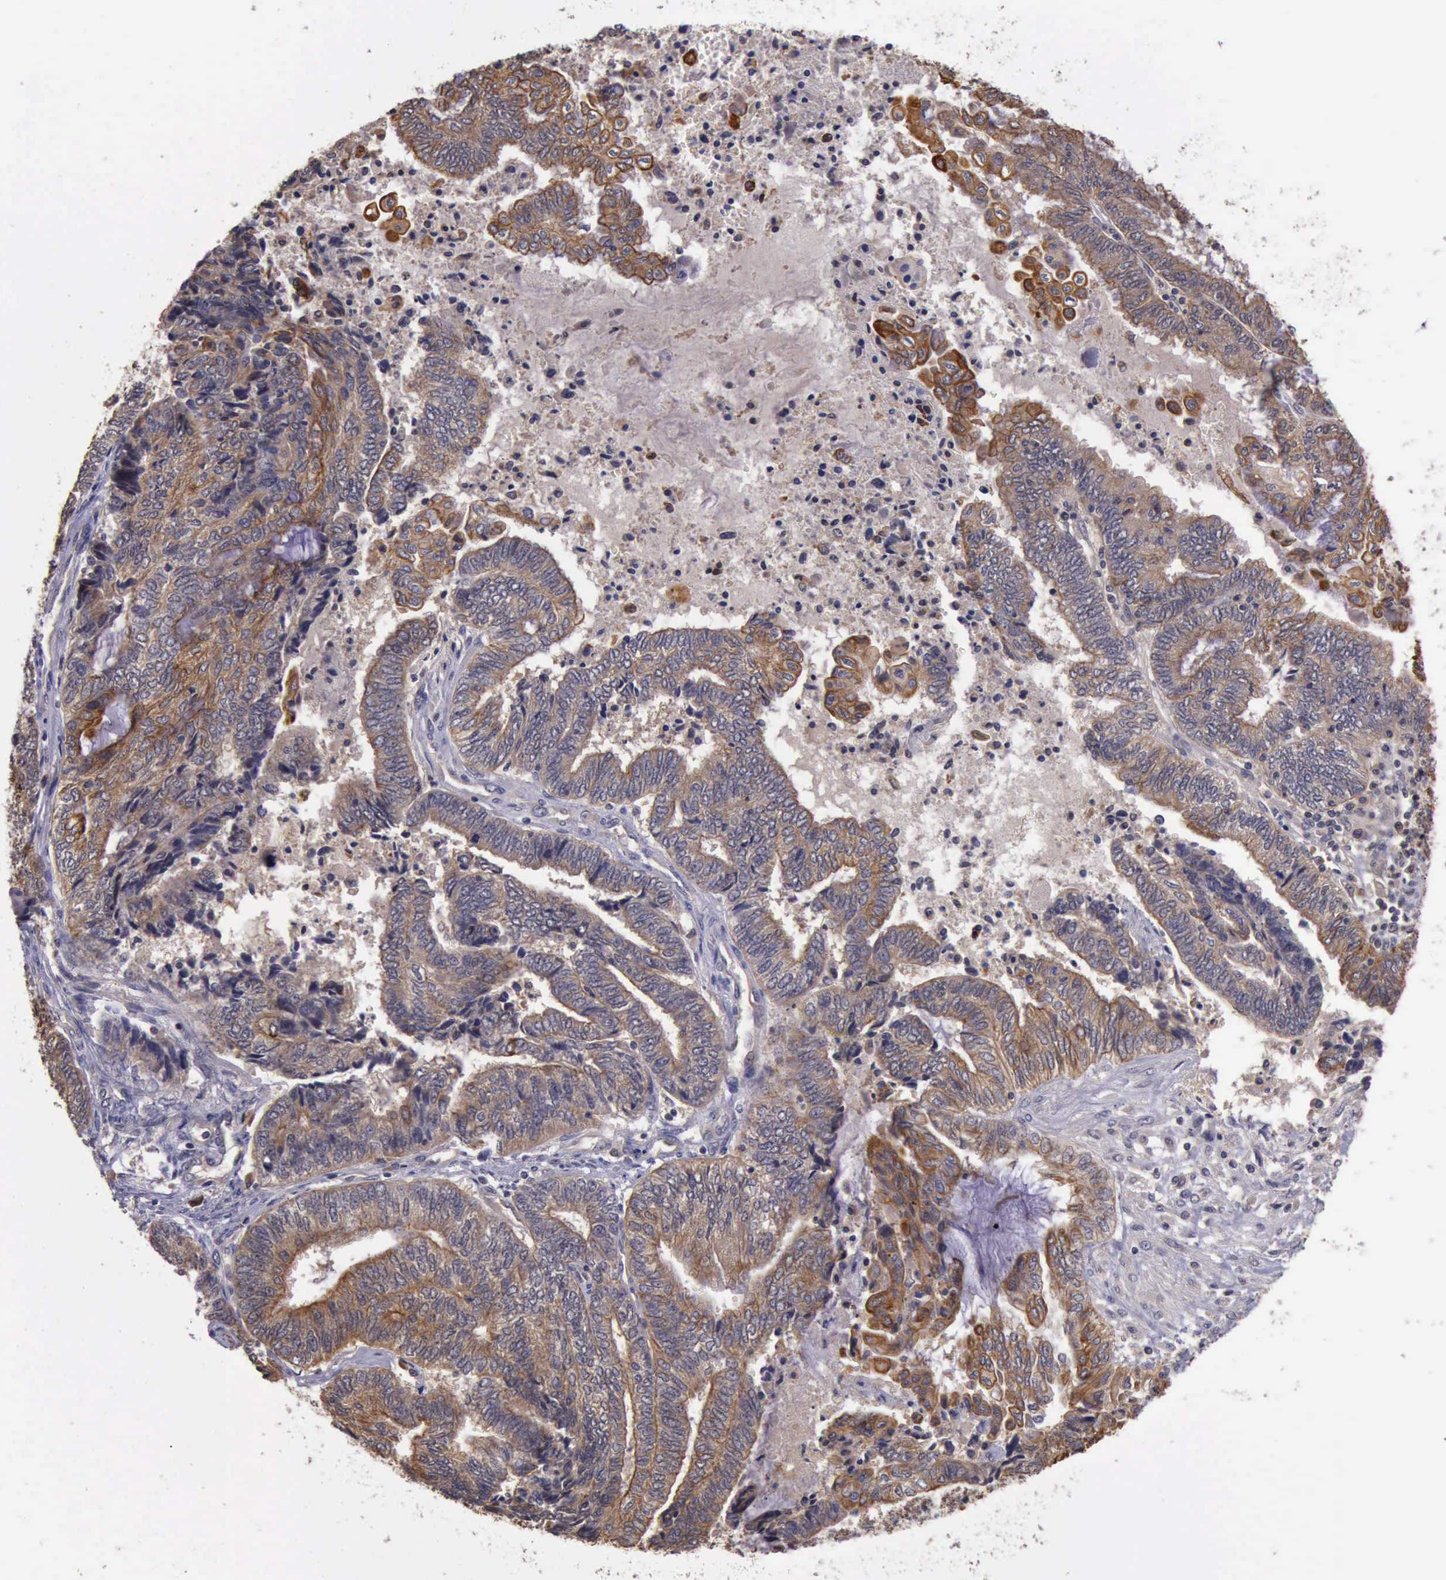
{"staining": {"intensity": "moderate", "quantity": ">75%", "location": "cytoplasmic/membranous"}, "tissue": "endometrial cancer", "cell_type": "Tumor cells", "image_type": "cancer", "snomed": [{"axis": "morphology", "description": "Adenocarcinoma, NOS"}, {"axis": "topography", "description": "Uterus"}, {"axis": "topography", "description": "Endometrium"}], "caption": "Moderate cytoplasmic/membranous positivity is identified in approximately >75% of tumor cells in endometrial cancer.", "gene": "RAB39B", "patient": {"sex": "female", "age": 70}}